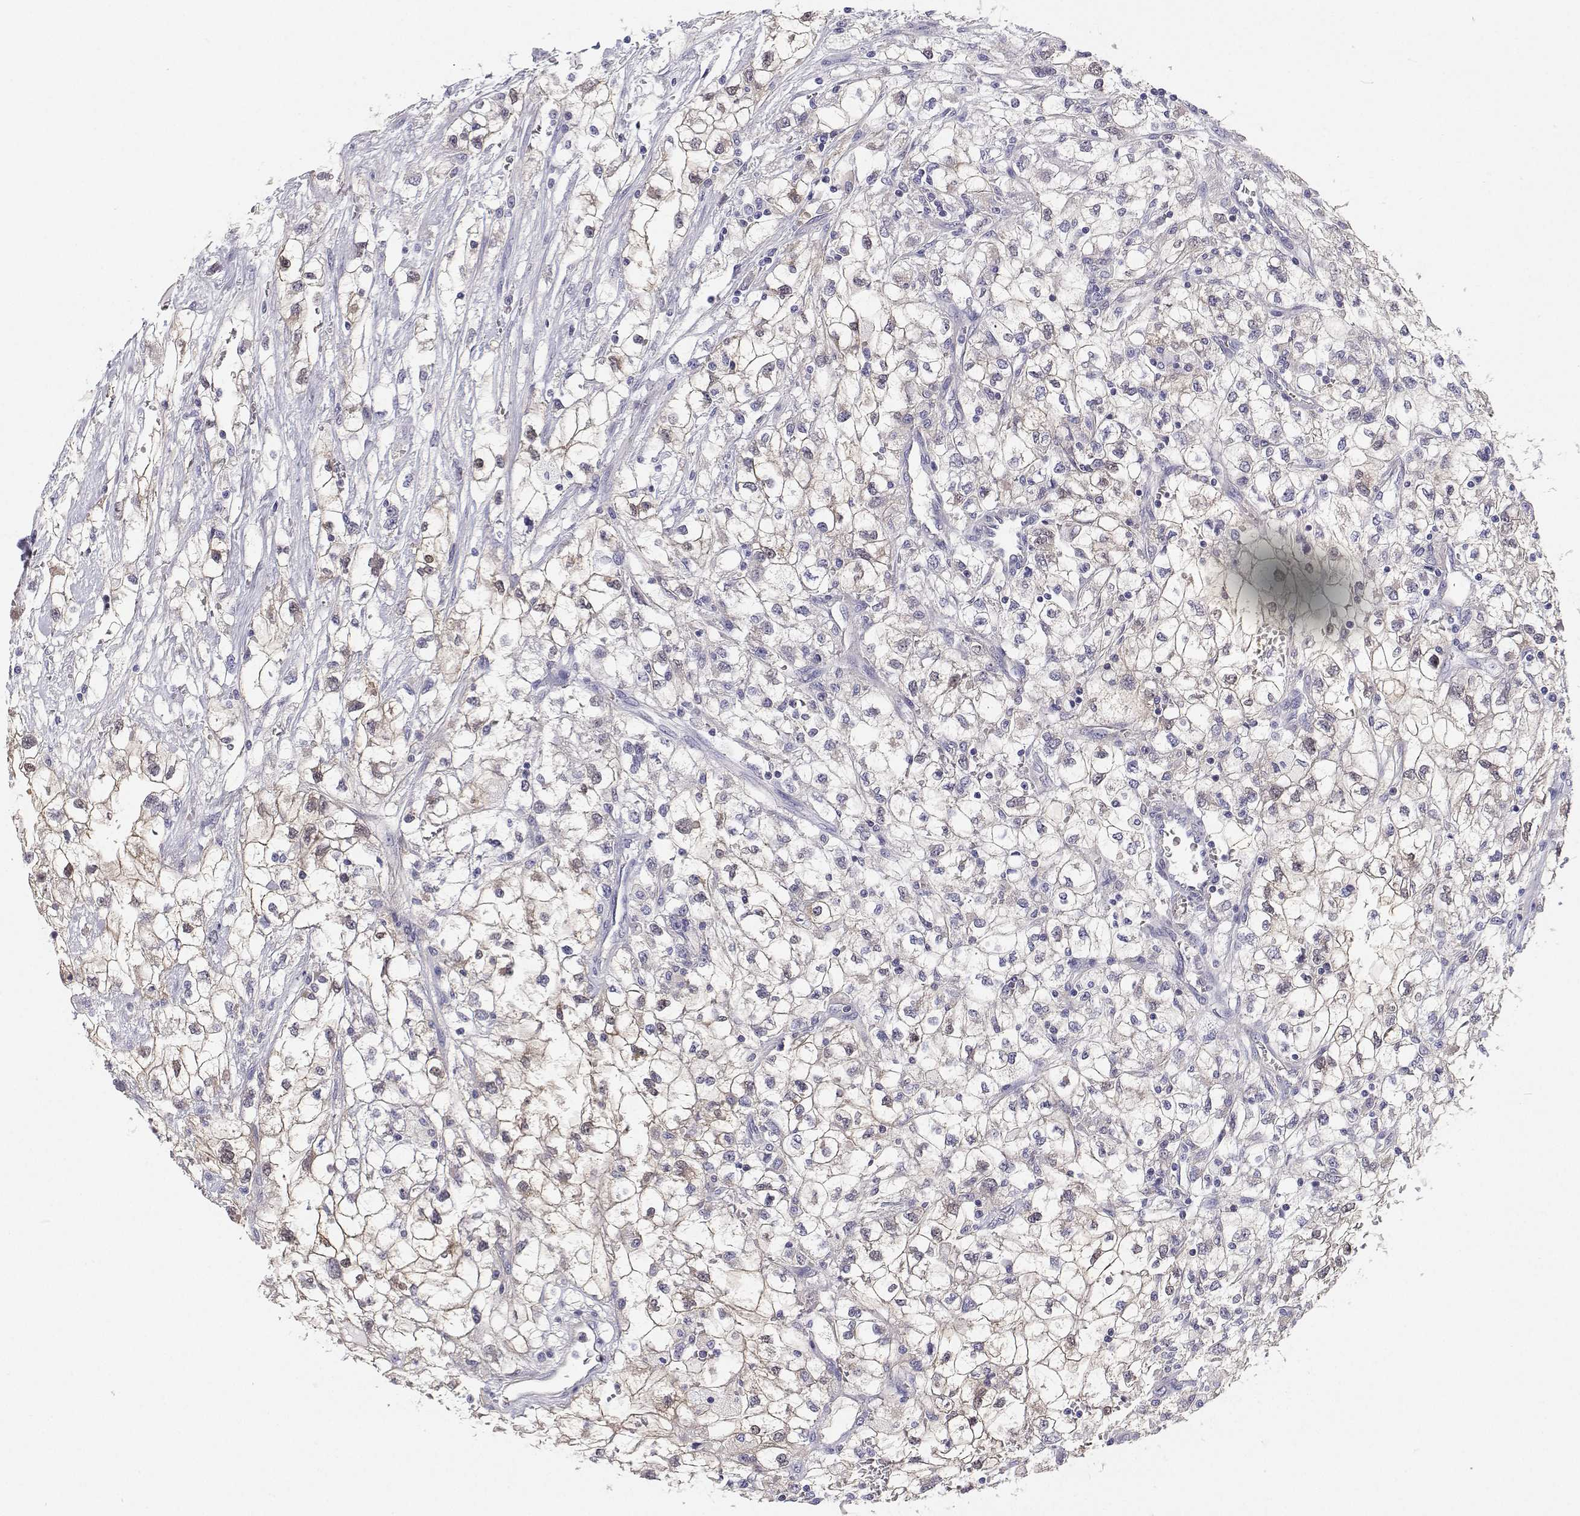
{"staining": {"intensity": "weak", "quantity": "<25%", "location": "cytoplasmic/membranous"}, "tissue": "renal cancer", "cell_type": "Tumor cells", "image_type": "cancer", "snomed": [{"axis": "morphology", "description": "Adenocarcinoma, NOS"}, {"axis": "topography", "description": "Kidney"}], "caption": "High magnification brightfield microscopy of renal cancer (adenocarcinoma) stained with DAB (3,3'-diaminobenzidine) (brown) and counterstained with hematoxylin (blue): tumor cells show no significant positivity.", "gene": "BHMT", "patient": {"sex": "male", "age": 59}}